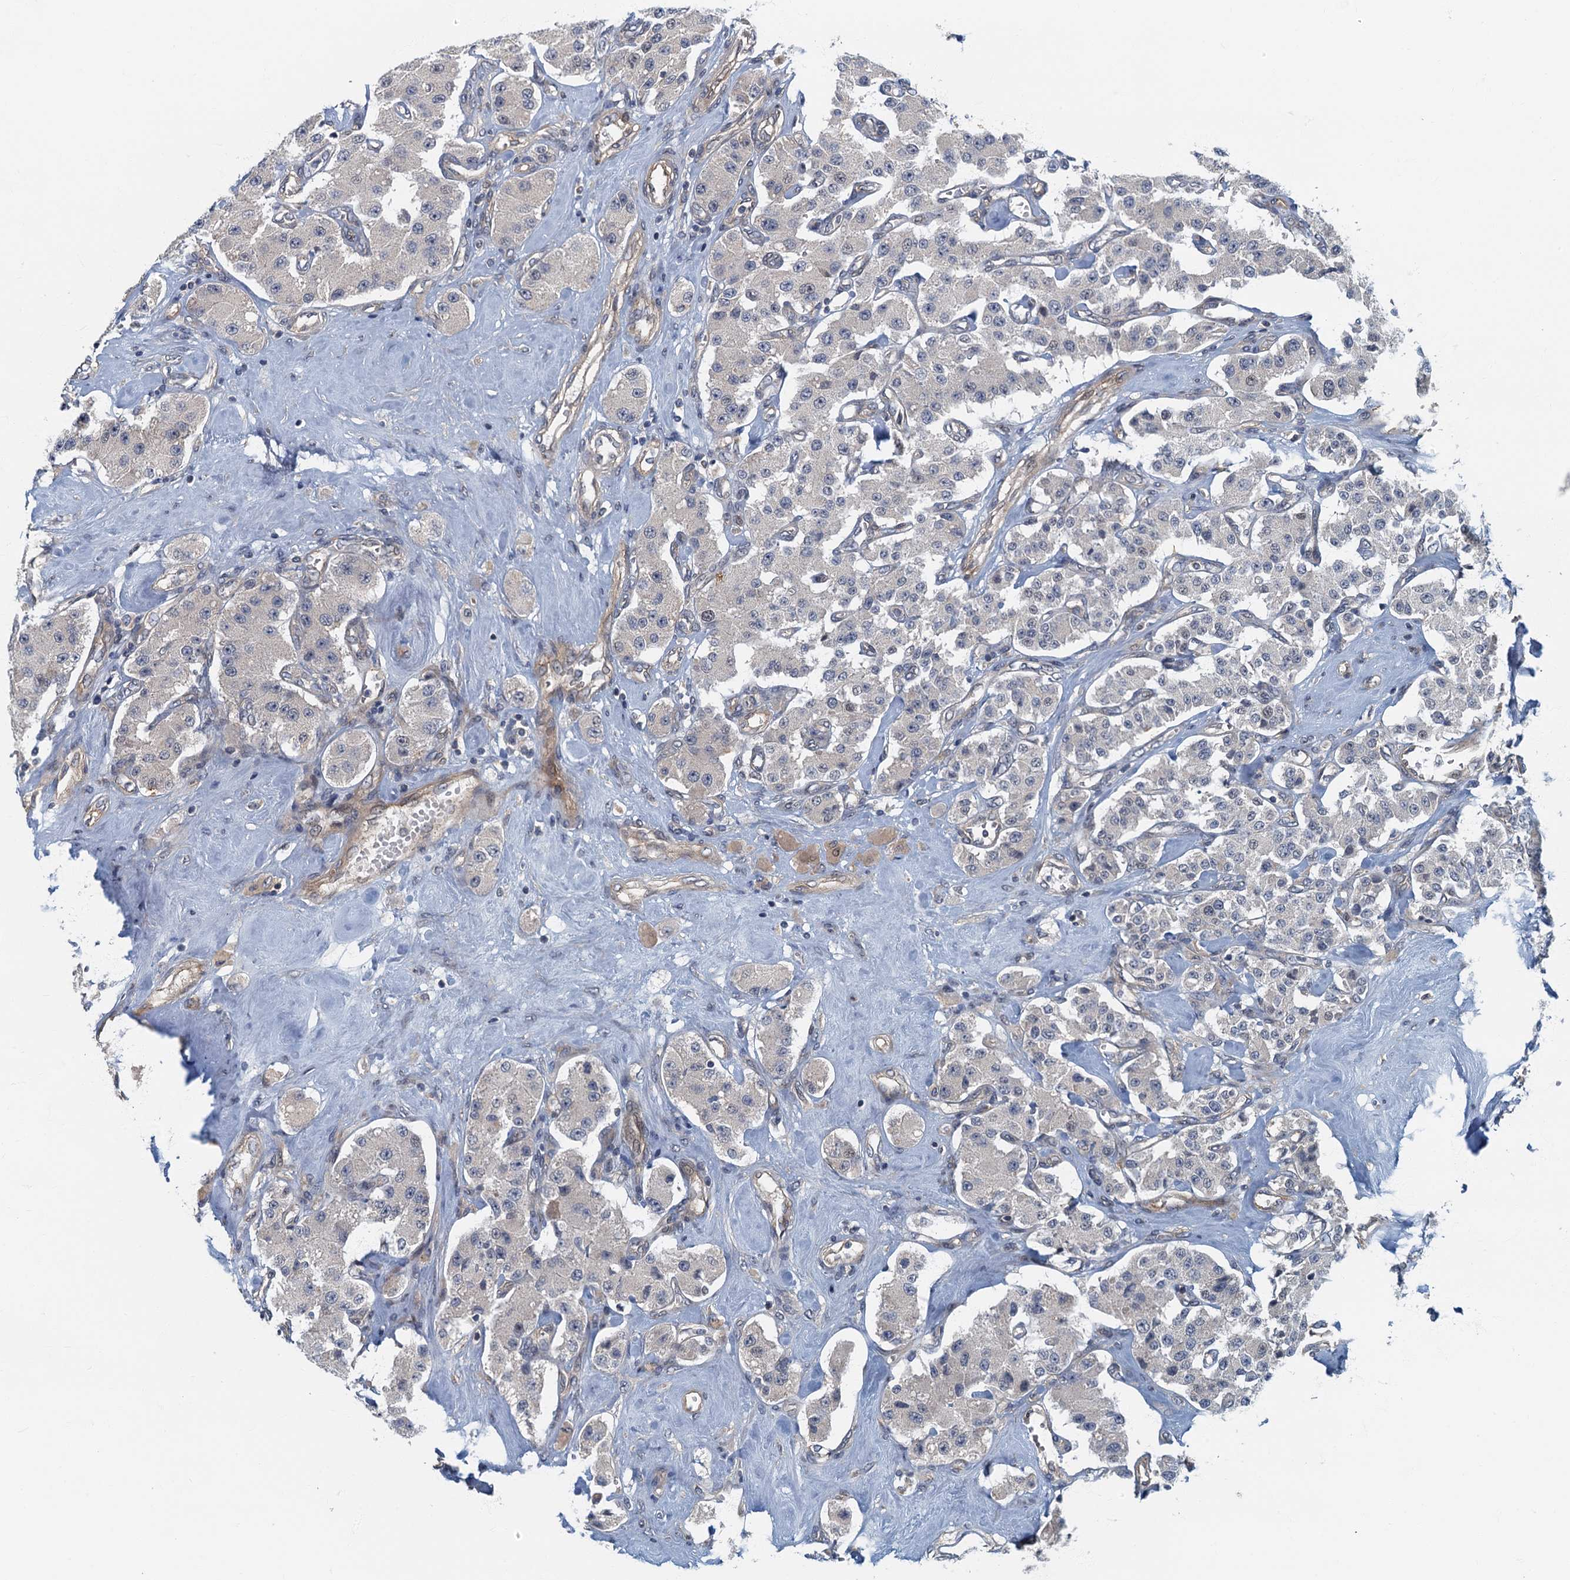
{"staining": {"intensity": "negative", "quantity": "none", "location": "none"}, "tissue": "carcinoid", "cell_type": "Tumor cells", "image_type": "cancer", "snomed": [{"axis": "morphology", "description": "Carcinoid, malignant, NOS"}, {"axis": "topography", "description": "Pancreas"}], "caption": "High power microscopy photomicrograph of an immunohistochemistry histopathology image of malignant carcinoid, revealing no significant expression in tumor cells.", "gene": "CKAP2L", "patient": {"sex": "male", "age": 41}}